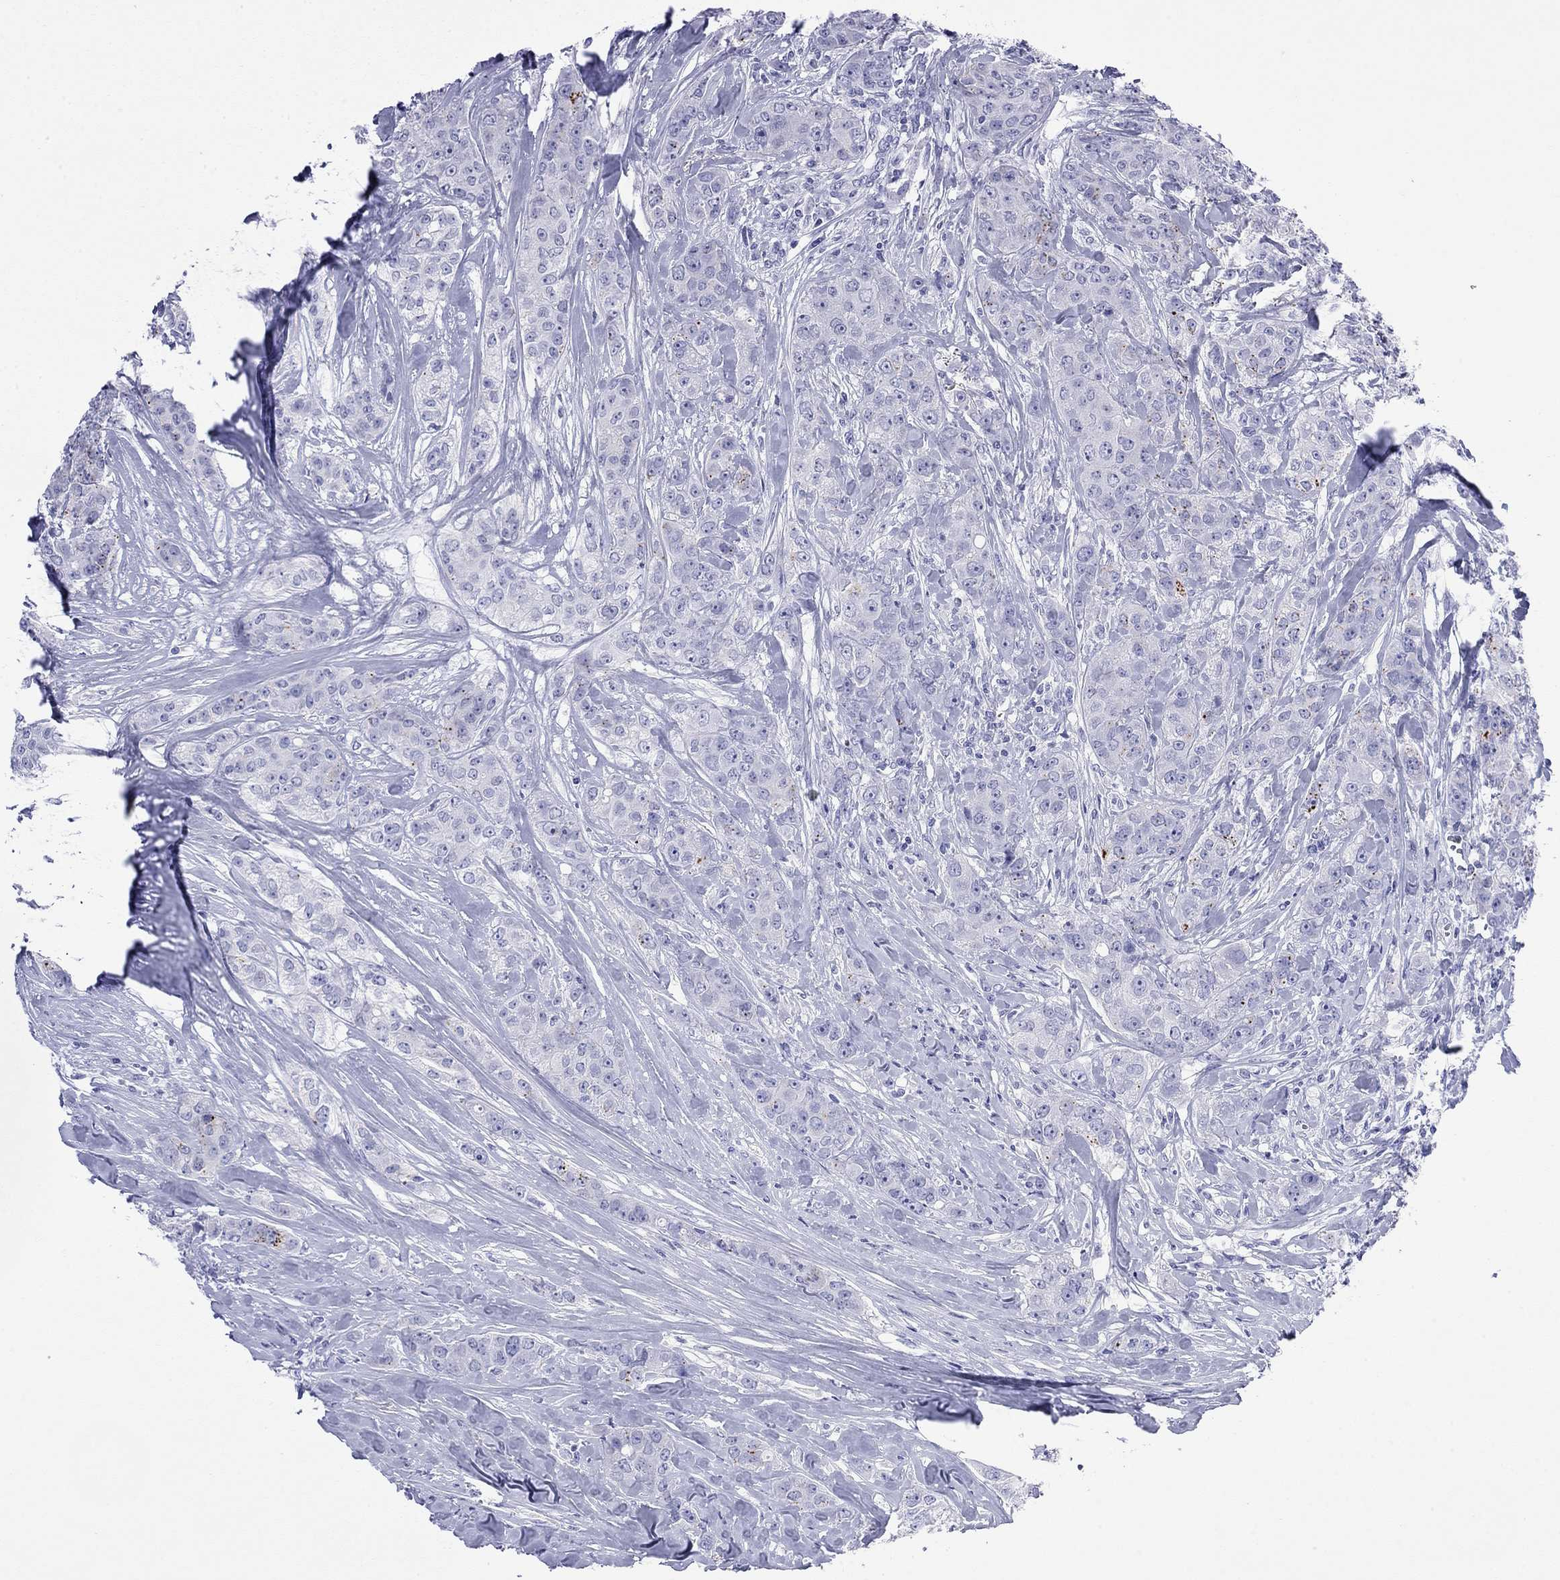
{"staining": {"intensity": "negative", "quantity": "none", "location": "none"}, "tissue": "breast cancer", "cell_type": "Tumor cells", "image_type": "cancer", "snomed": [{"axis": "morphology", "description": "Duct carcinoma"}, {"axis": "topography", "description": "Breast"}], "caption": "A high-resolution photomicrograph shows immunohistochemistry (IHC) staining of breast infiltrating ductal carcinoma, which shows no significant positivity in tumor cells.", "gene": "FIGLA", "patient": {"sex": "female", "age": 43}}